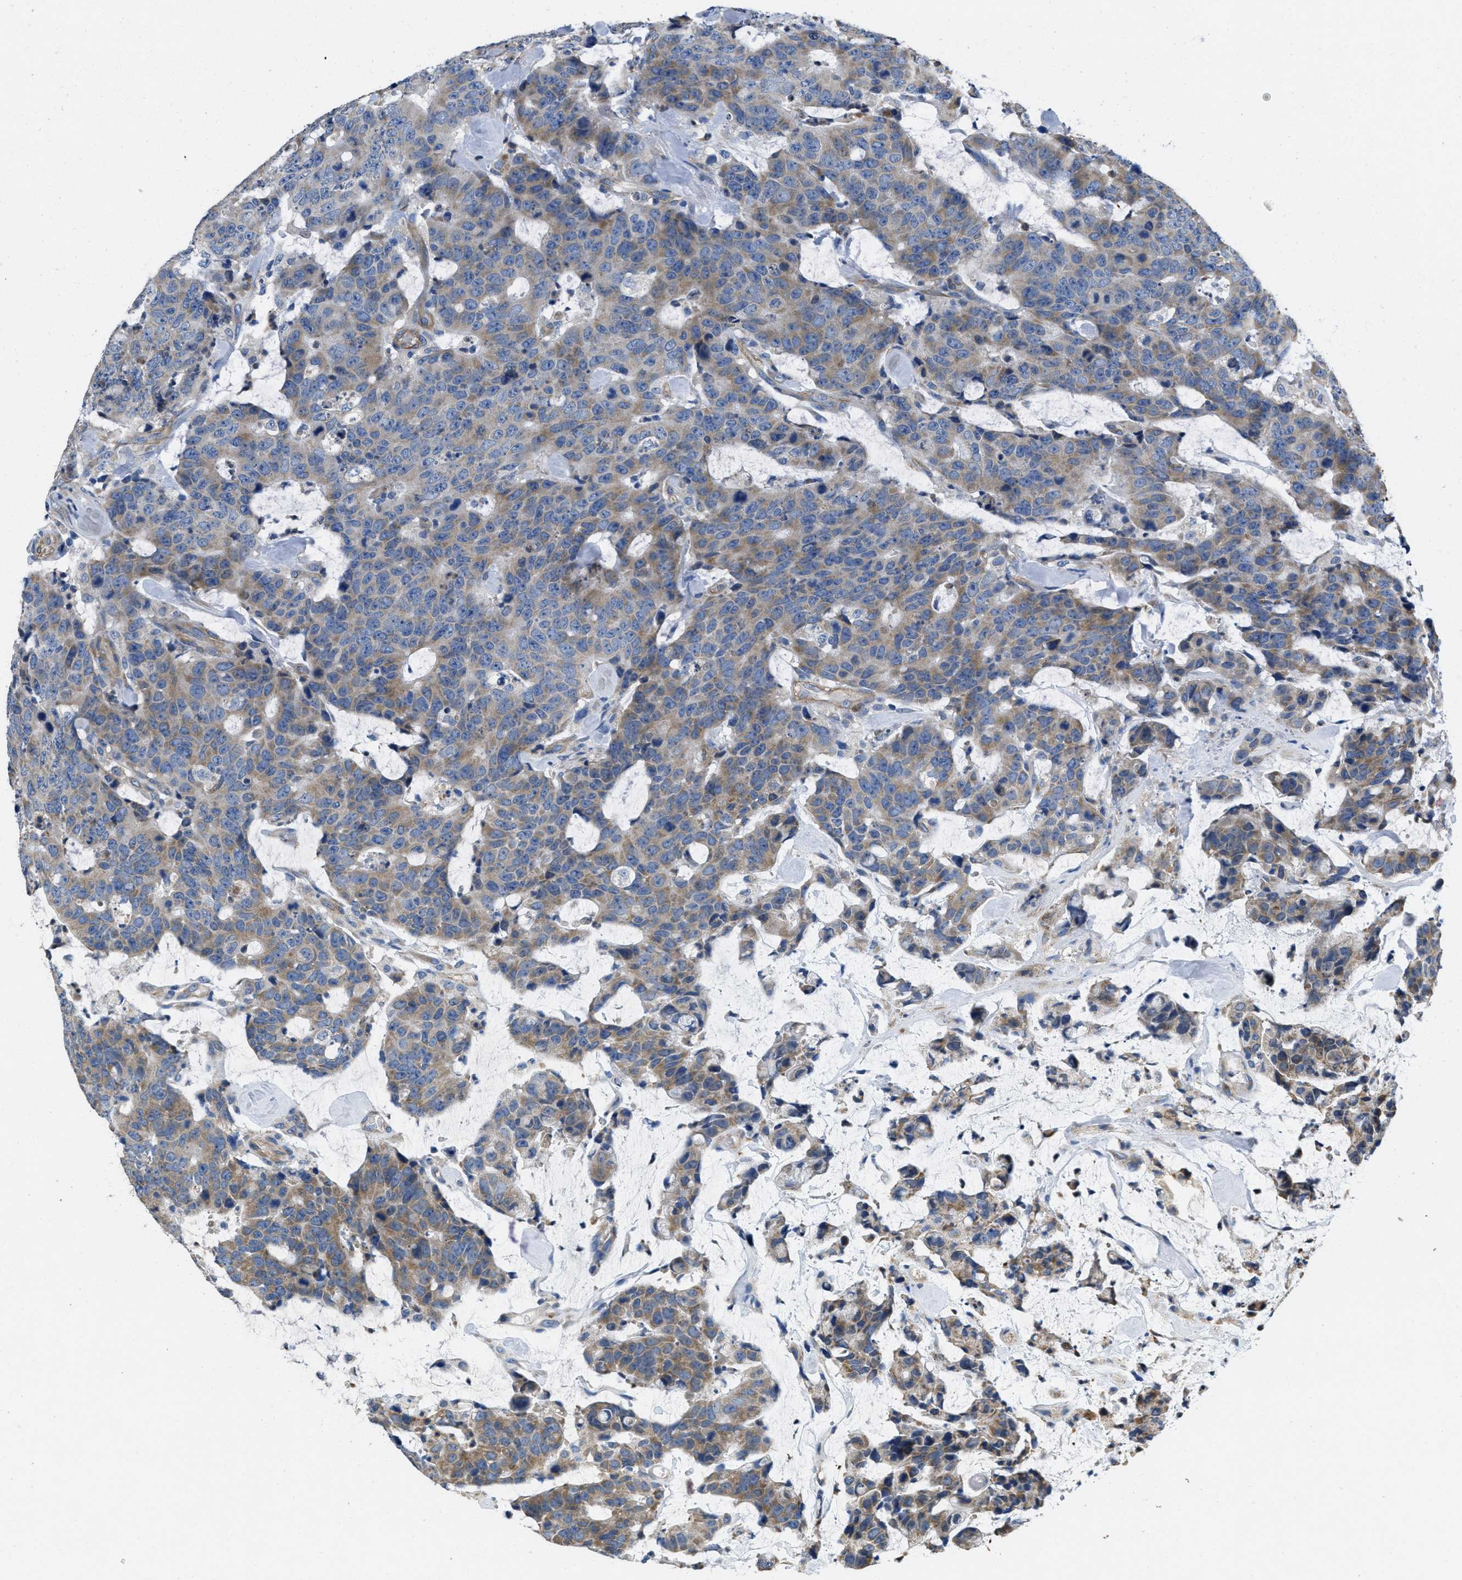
{"staining": {"intensity": "moderate", "quantity": "25%-75%", "location": "cytoplasmic/membranous"}, "tissue": "colorectal cancer", "cell_type": "Tumor cells", "image_type": "cancer", "snomed": [{"axis": "morphology", "description": "Adenocarcinoma, NOS"}, {"axis": "topography", "description": "Colon"}], "caption": "IHC of colorectal cancer reveals medium levels of moderate cytoplasmic/membranous expression in about 25%-75% of tumor cells.", "gene": "TOMM70", "patient": {"sex": "female", "age": 86}}